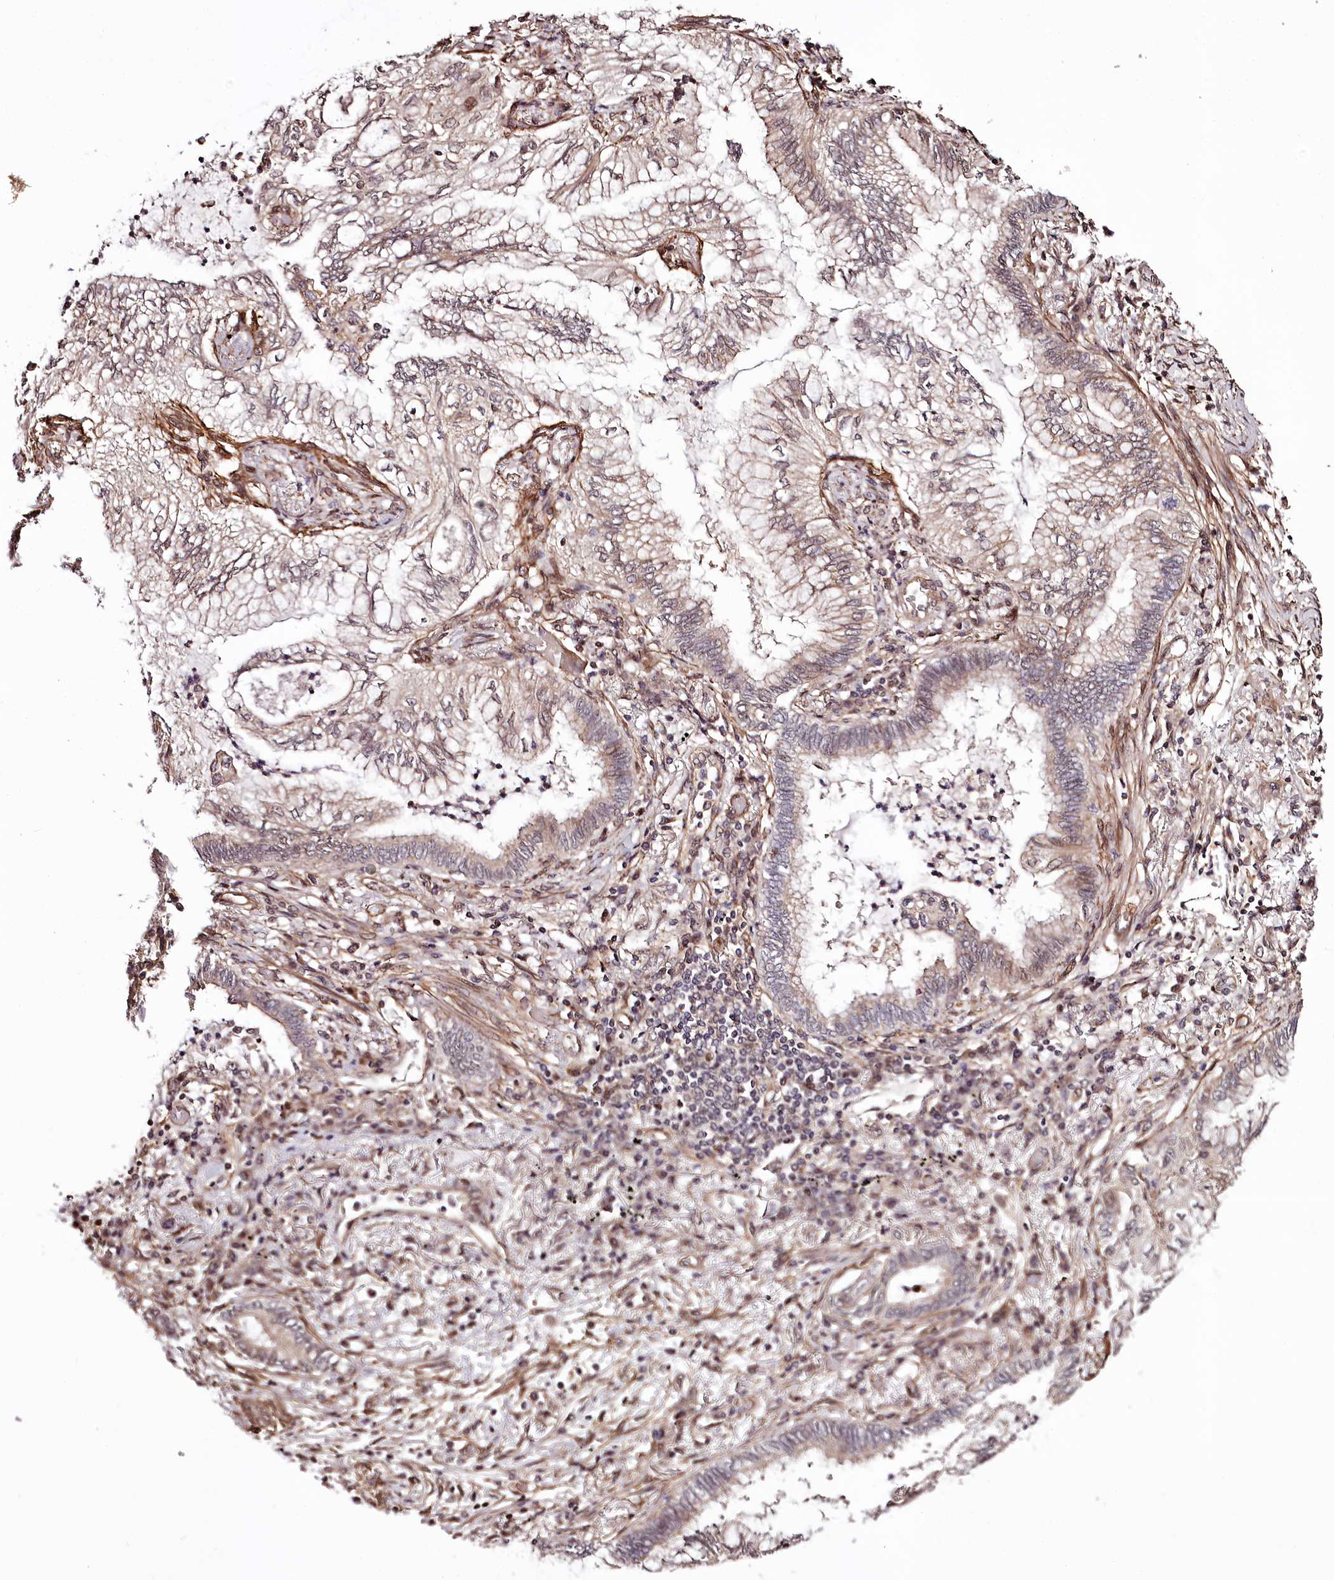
{"staining": {"intensity": "weak", "quantity": "<25%", "location": "cytoplasmic/membranous"}, "tissue": "lung cancer", "cell_type": "Tumor cells", "image_type": "cancer", "snomed": [{"axis": "morphology", "description": "Adenocarcinoma, NOS"}, {"axis": "topography", "description": "Lung"}], "caption": "The micrograph shows no significant expression in tumor cells of adenocarcinoma (lung).", "gene": "TTC33", "patient": {"sex": "female", "age": 70}}